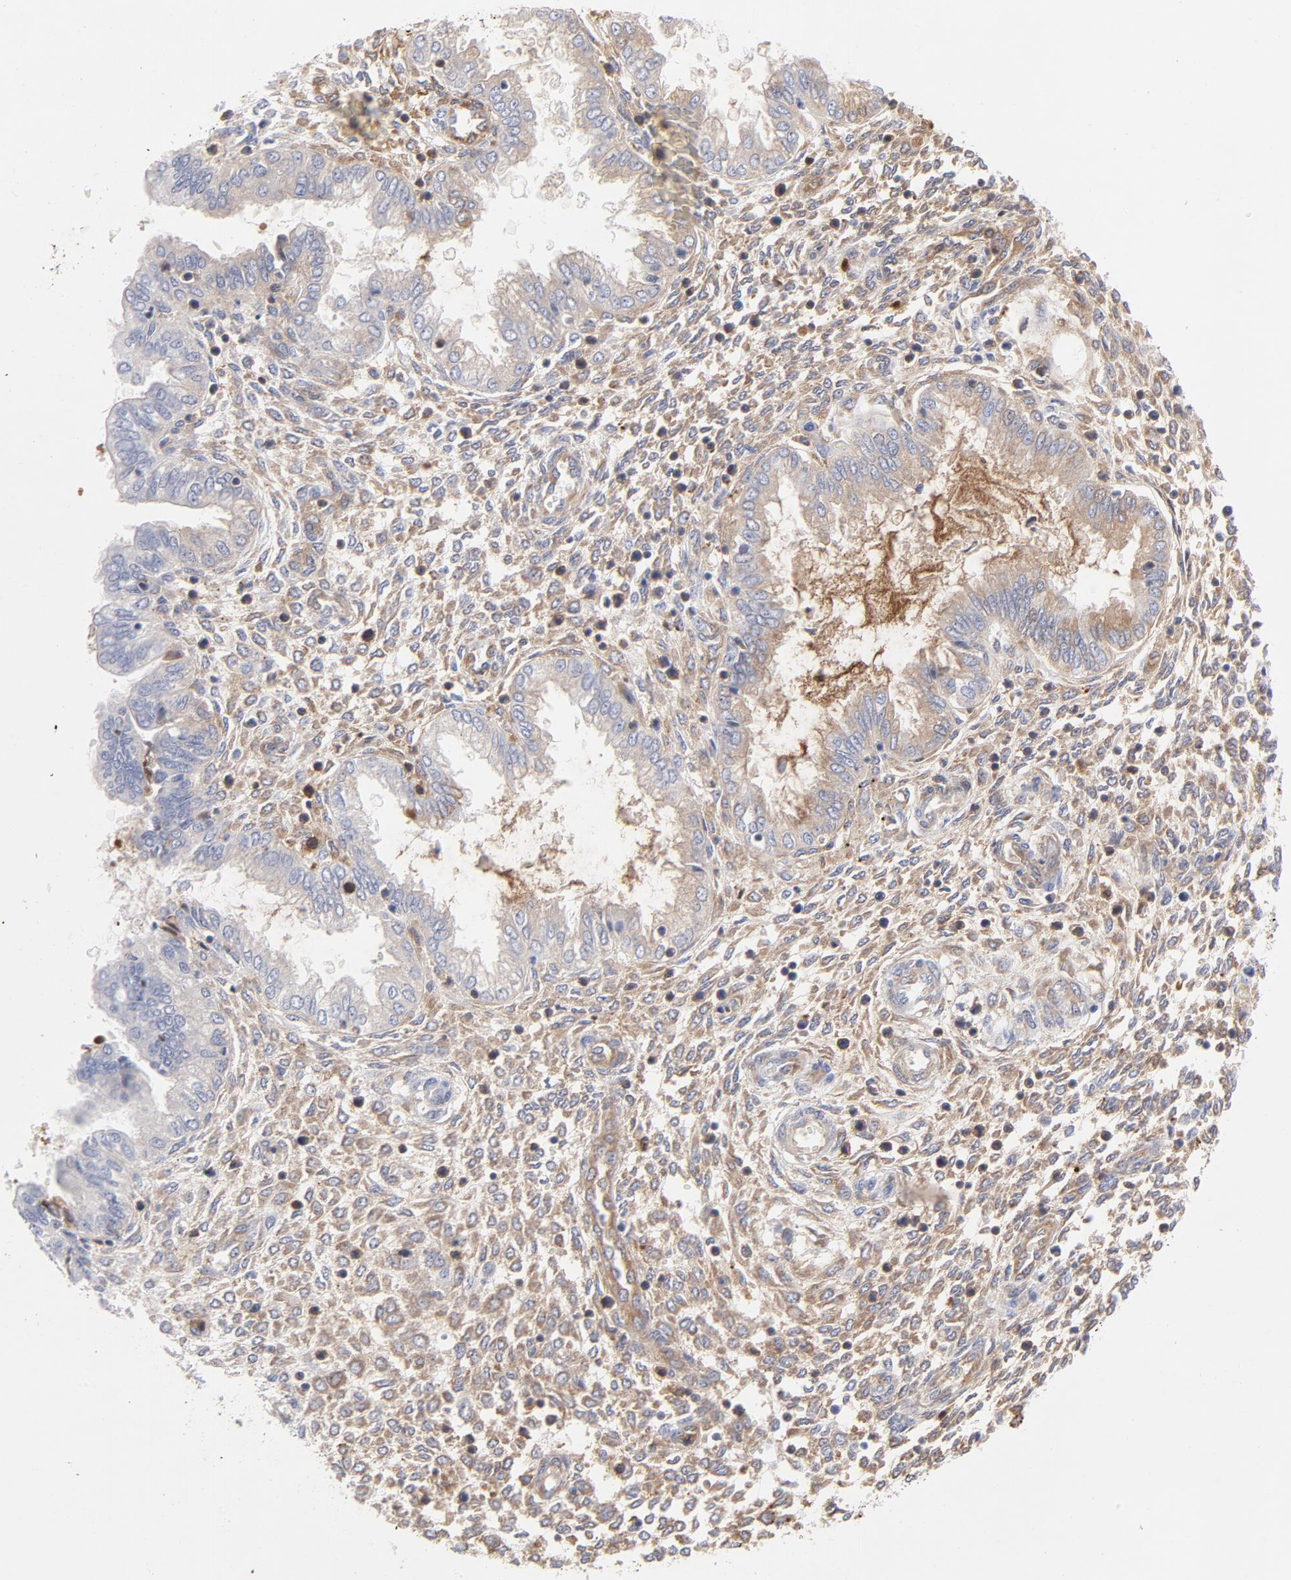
{"staining": {"intensity": "weak", "quantity": "25%-75%", "location": "cytoplasmic/membranous"}, "tissue": "endometrium", "cell_type": "Cells in endometrial stroma", "image_type": "normal", "snomed": [{"axis": "morphology", "description": "Normal tissue, NOS"}, {"axis": "topography", "description": "Endometrium"}], "caption": "Immunohistochemistry (IHC) of unremarkable endometrium displays low levels of weak cytoplasmic/membranous staining in about 25%-75% of cells in endometrial stroma.", "gene": "PLAT", "patient": {"sex": "female", "age": 33}}